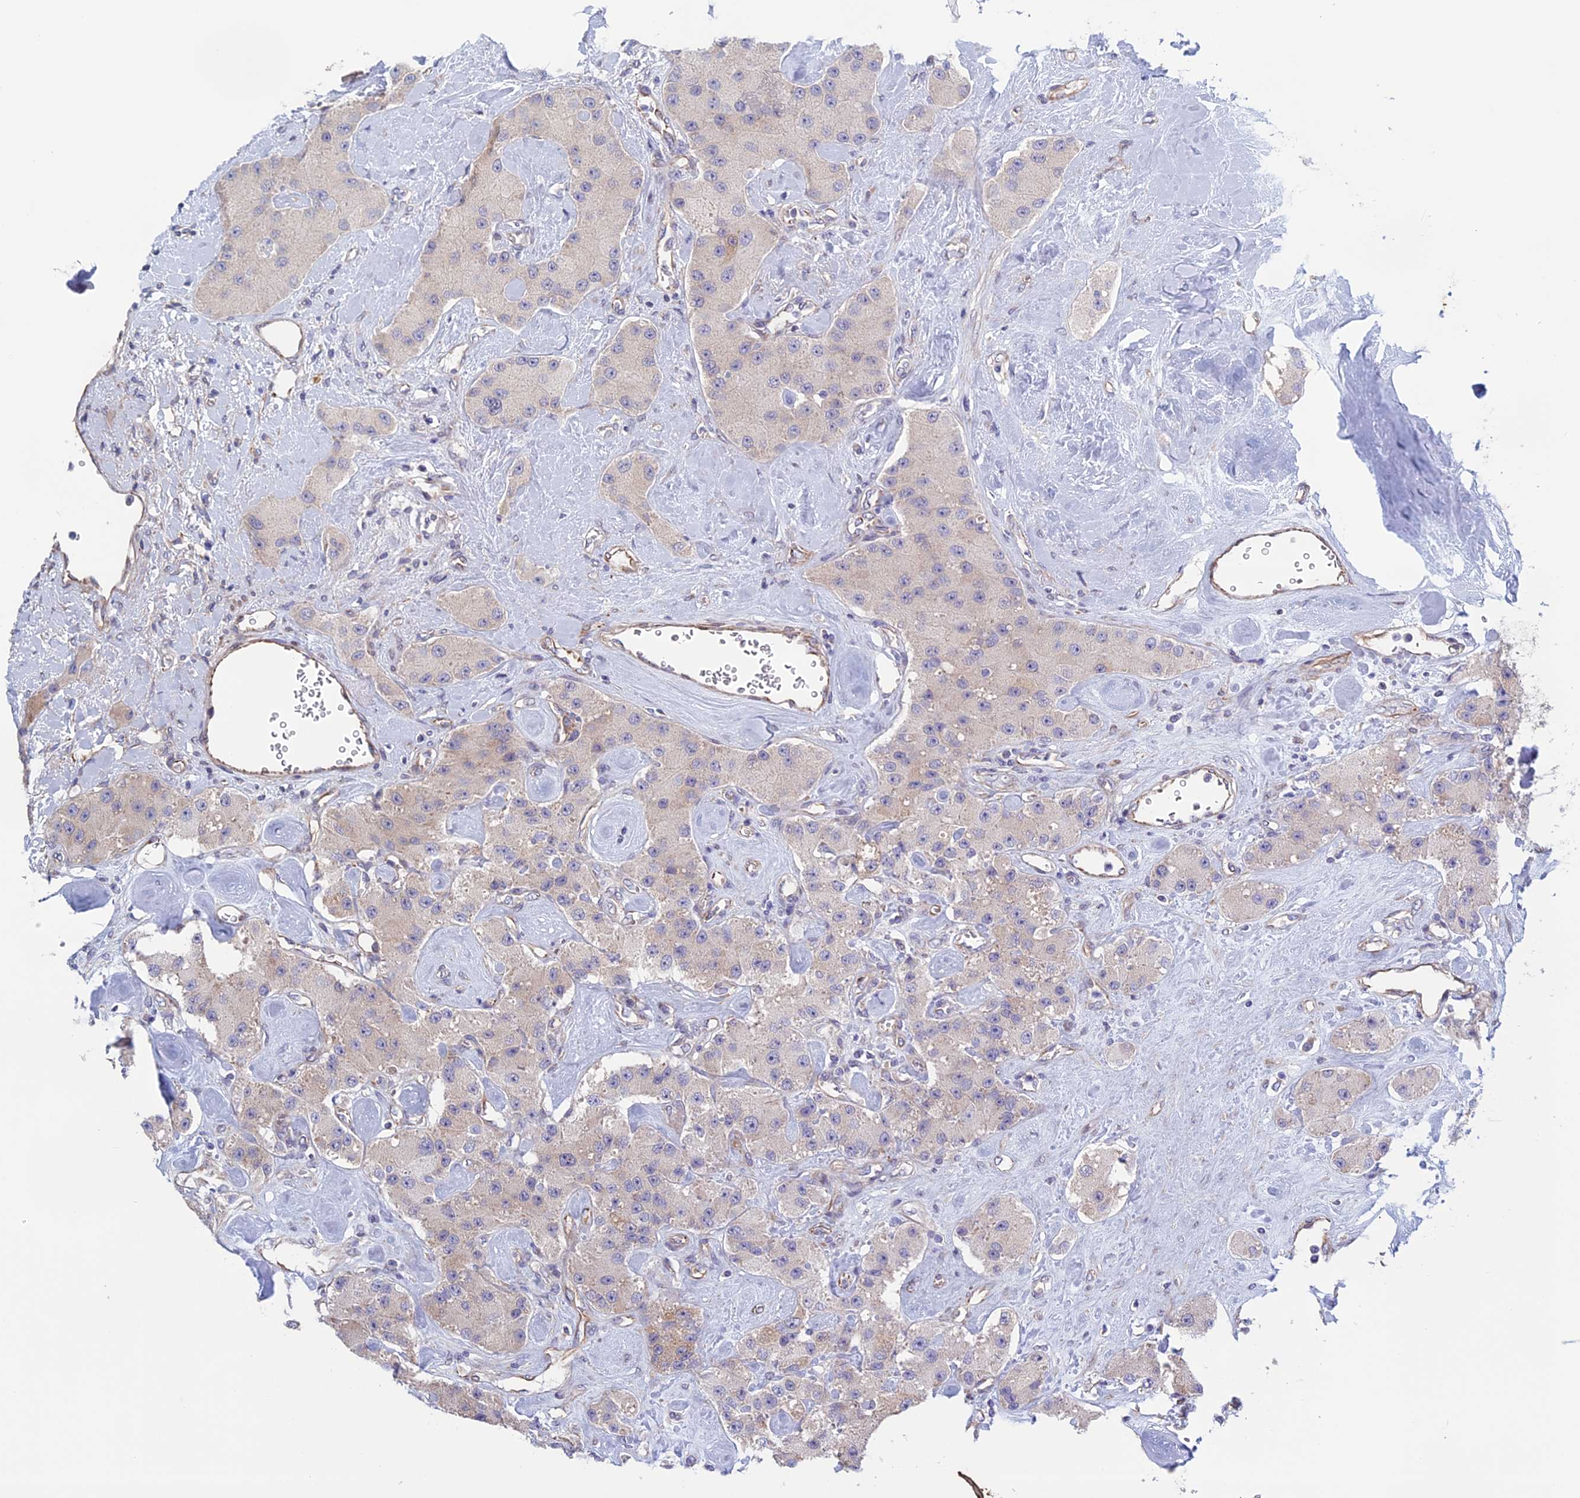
{"staining": {"intensity": "weak", "quantity": "<25%", "location": "cytoplasmic/membranous"}, "tissue": "carcinoid", "cell_type": "Tumor cells", "image_type": "cancer", "snomed": [{"axis": "morphology", "description": "Carcinoid, malignant, NOS"}, {"axis": "topography", "description": "Pancreas"}], "caption": "This is an immunohistochemistry (IHC) micrograph of human malignant carcinoid. There is no staining in tumor cells.", "gene": "BCL2L10", "patient": {"sex": "male", "age": 41}}